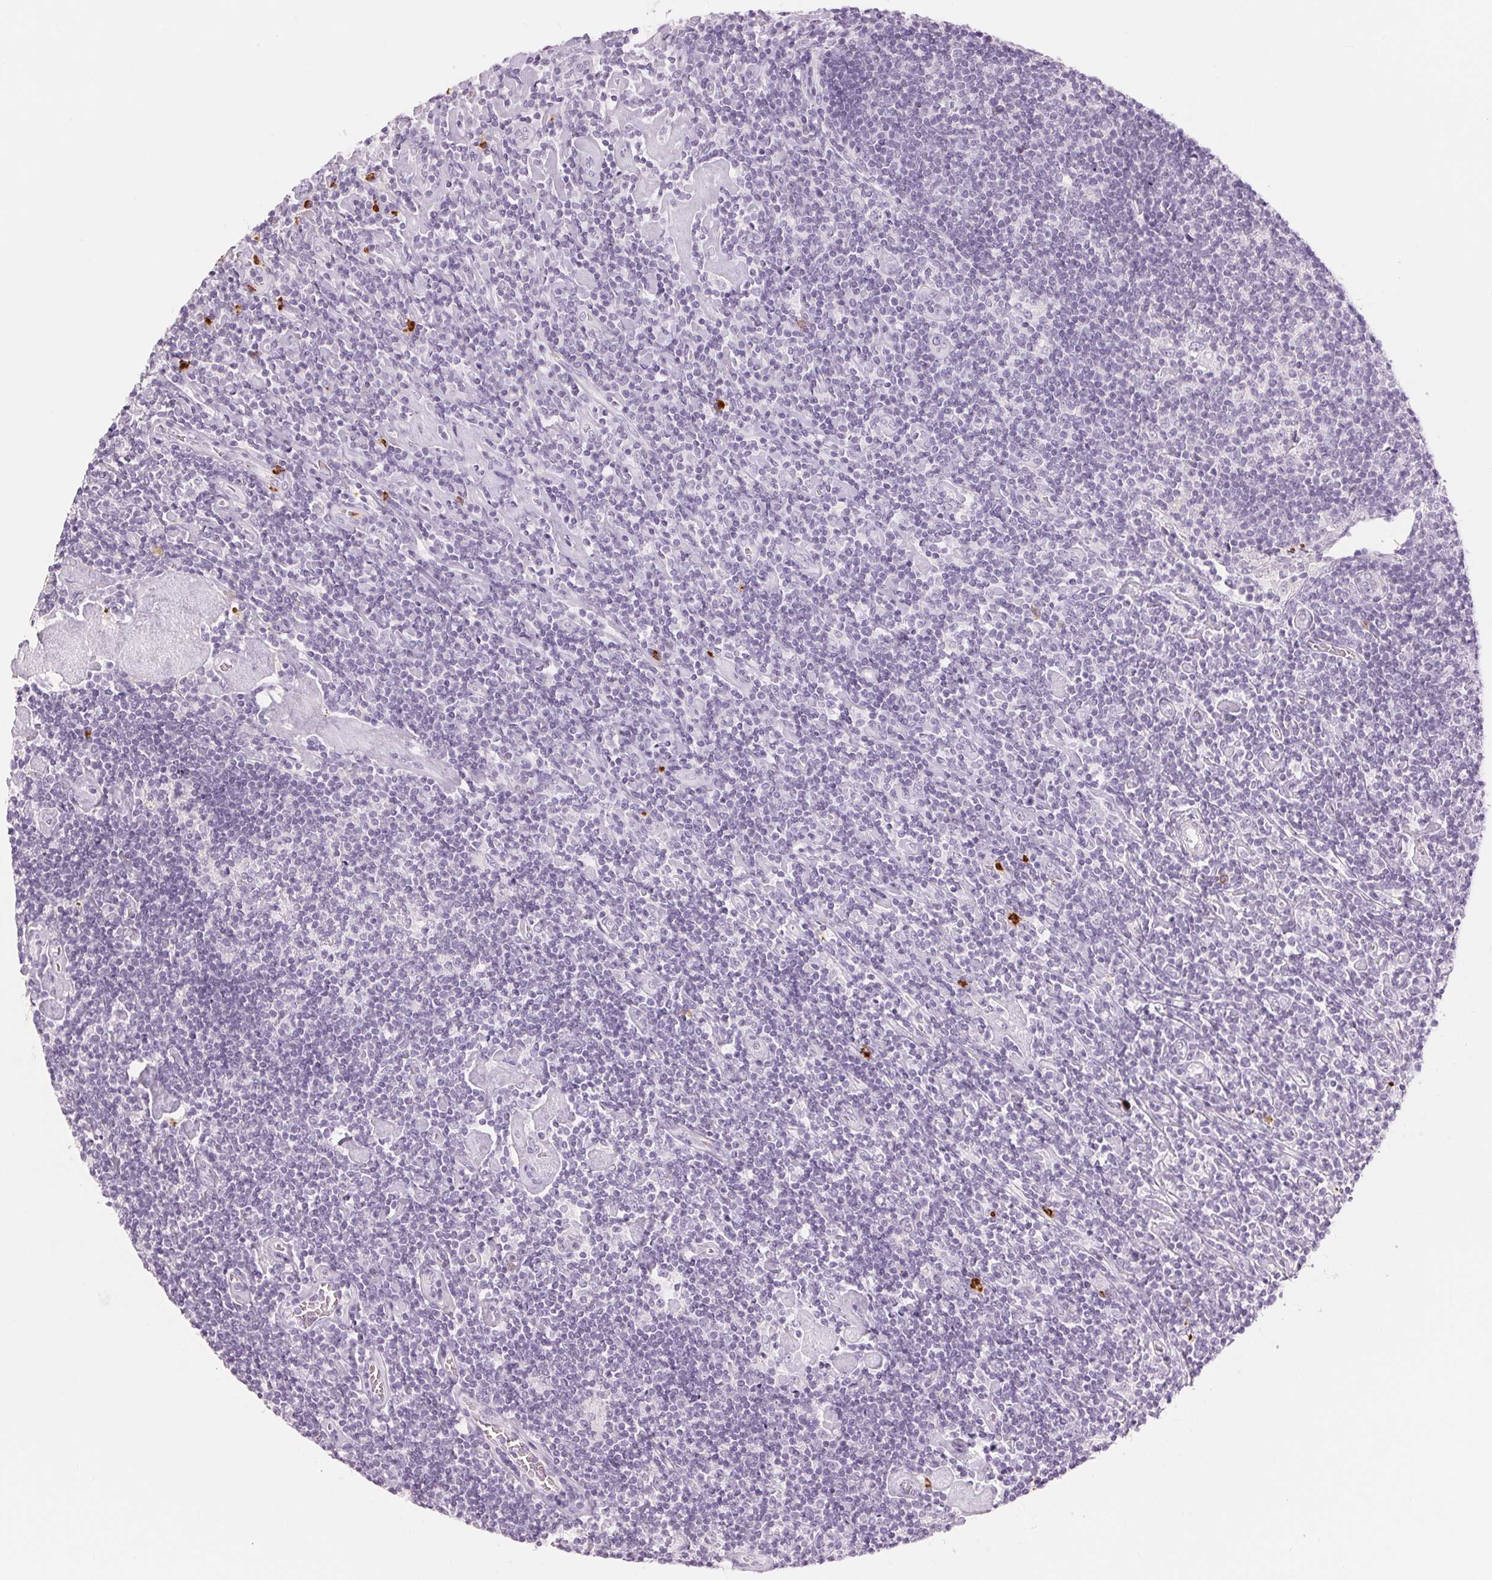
{"staining": {"intensity": "negative", "quantity": "none", "location": "none"}, "tissue": "lymphoma", "cell_type": "Tumor cells", "image_type": "cancer", "snomed": [{"axis": "morphology", "description": "Hodgkin's disease, NOS"}, {"axis": "topography", "description": "Lymph node"}], "caption": "High magnification brightfield microscopy of Hodgkin's disease stained with DAB (brown) and counterstained with hematoxylin (blue): tumor cells show no significant expression.", "gene": "KLK7", "patient": {"sex": "male", "age": 40}}